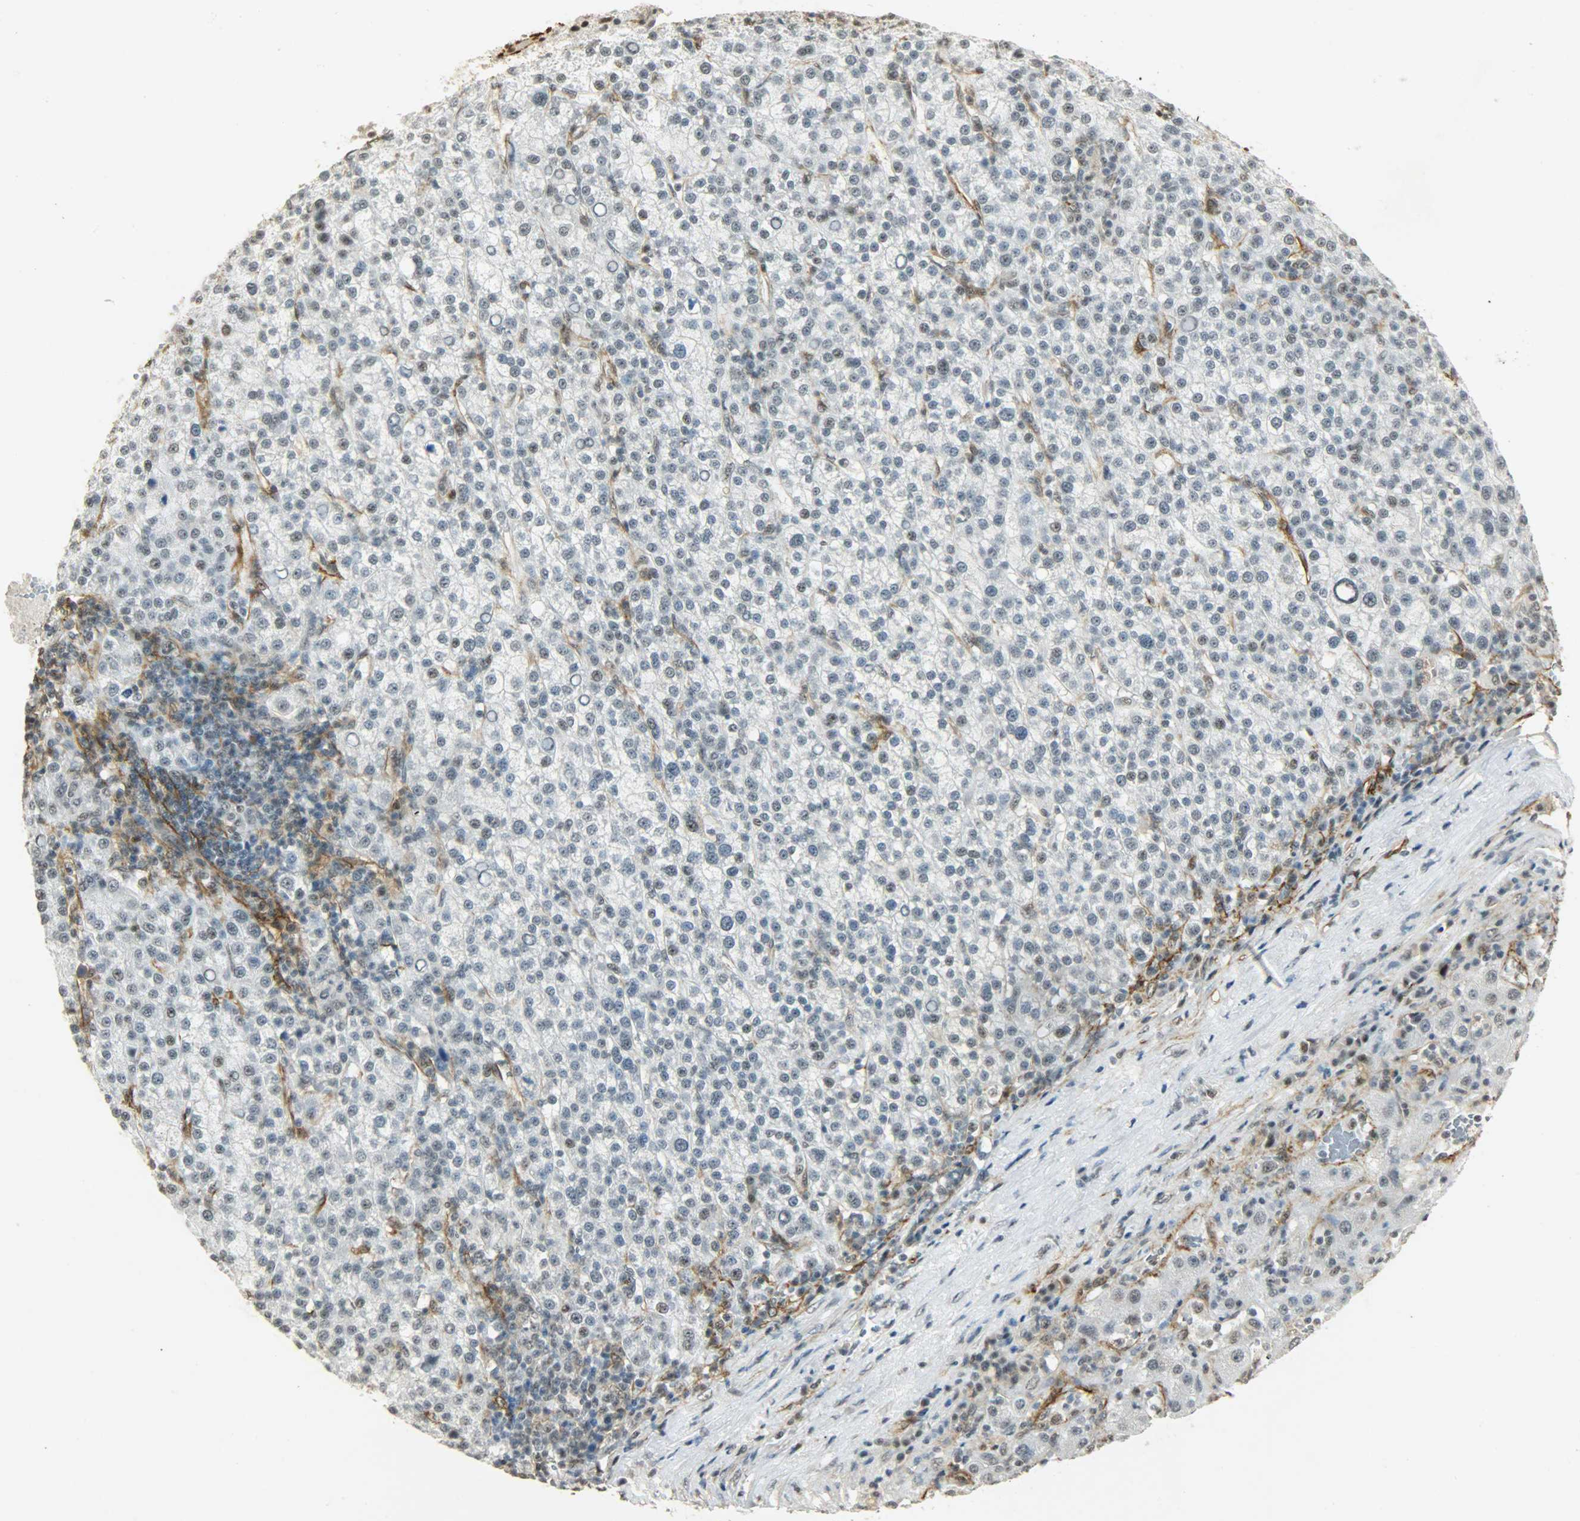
{"staining": {"intensity": "negative", "quantity": "none", "location": "none"}, "tissue": "liver cancer", "cell_type": "Tumor cells", "image_type": "cancer", "snomed": [{"axis": "morphology", "description": "Carcinoma, Hepatocellular, NOS"}, {"axis": "topography", "description": "Liver"}], "caption": "Liver cancer (hepatocellular carcinoma) stained for a protein using immunohistochemistry (IHC) demonstrates no expression tumor cells.", "gene": "NGFR", "patient": {"sex": "female", "age": 58}}